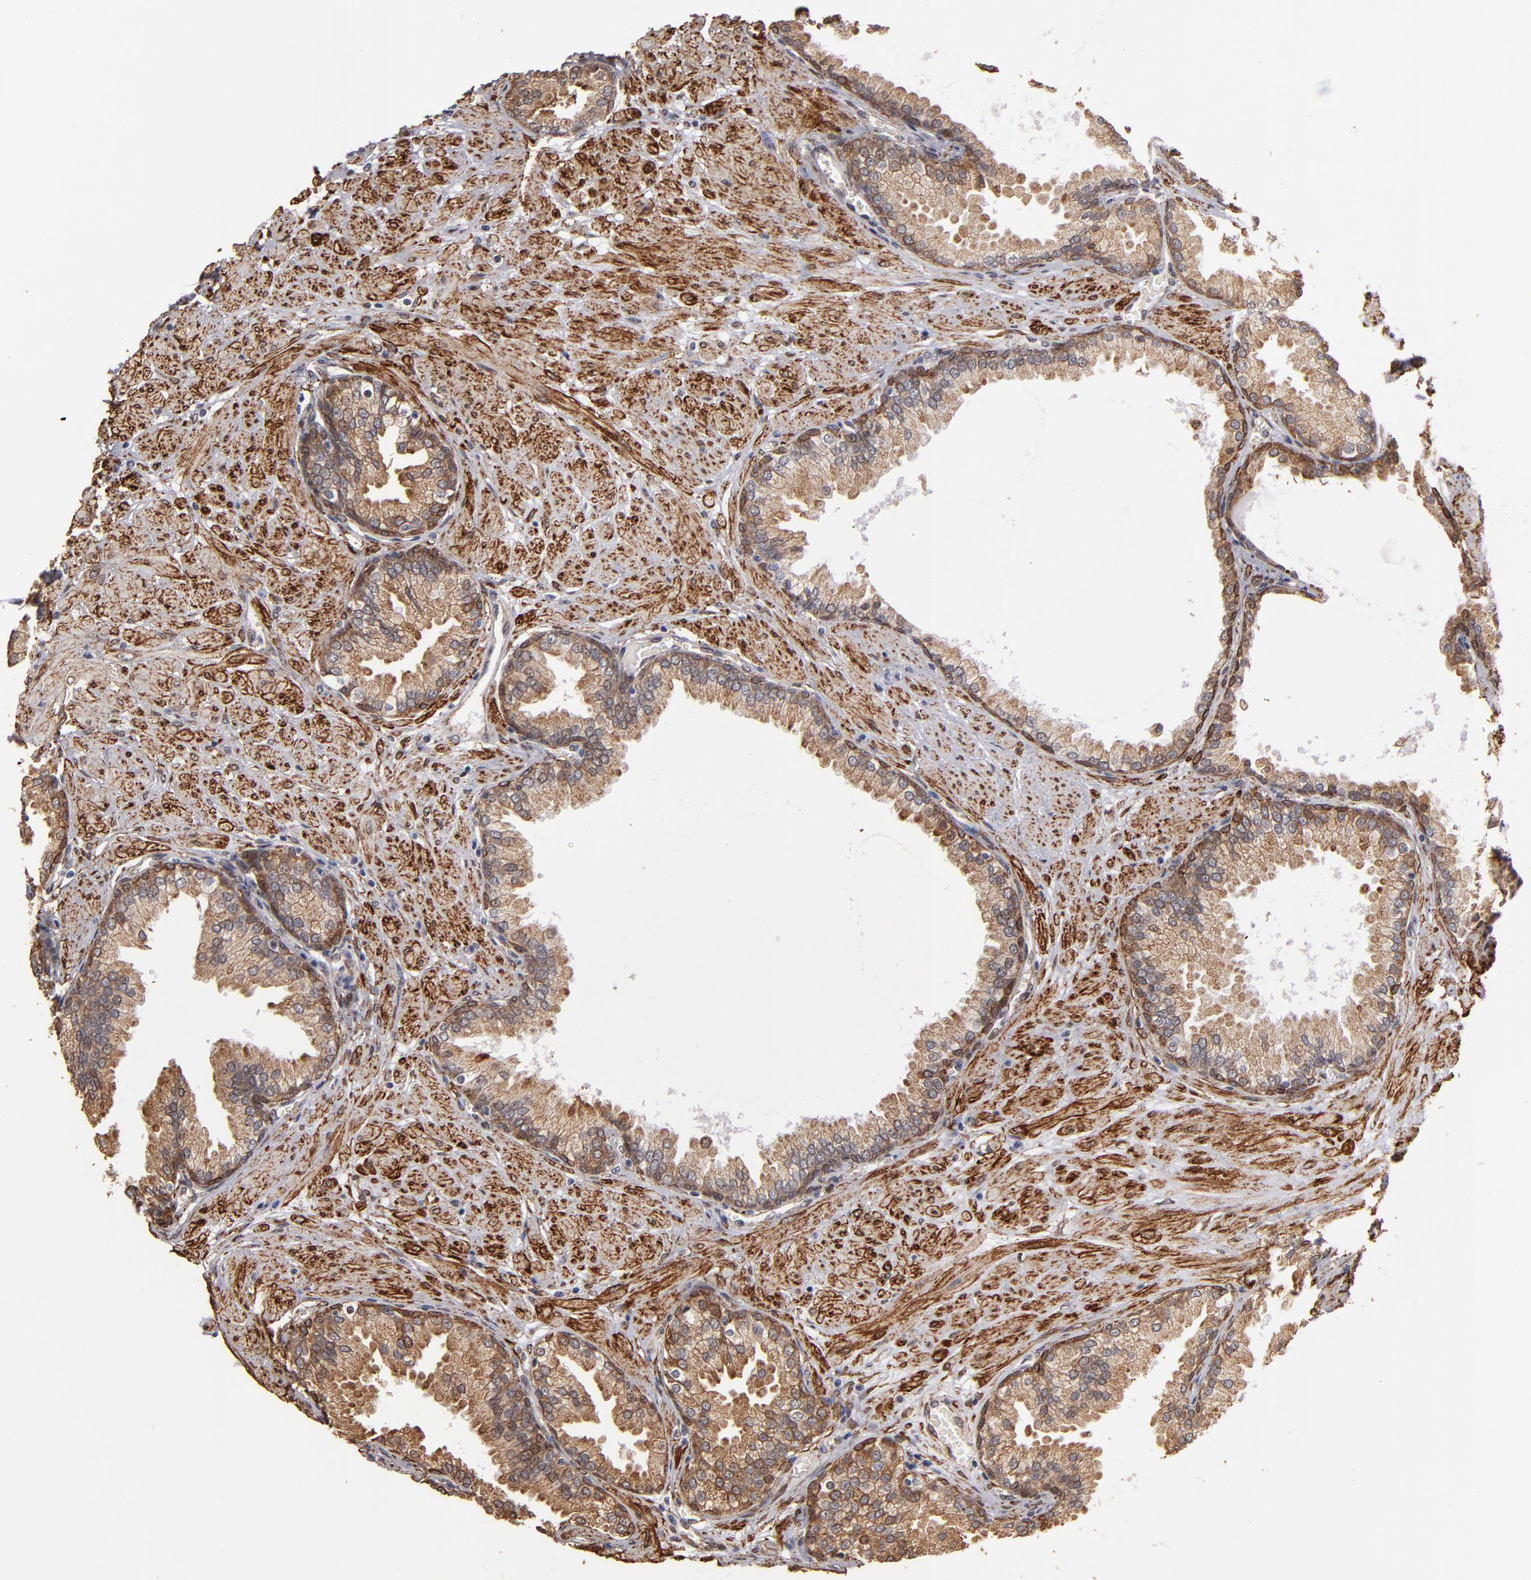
{"staining": {"intensity": "moderate", "quantity": "25%-75%", "location": "cytoplasmic/membranous"}, "tissue": "prostate", "cell_type": "Glandular cells", "image_type": "normal", "snomed": [{"axis": "morphology", "description": "Normal tissue, NOS"}, {"axis": "topography", "description": "Prostate"}], "caption": "High-magnification brightfield microscopy of normal prostate stained with DAB (3,3'-diaminobenzidine) (brown) and counterstained with hematoxylin (blue). glandular cells exhibit moderate cytoplasmic/membranous expression is seen in about25%-75% of cells. (DAB IHC with brightfield microscopy, high magnification).", "gene": "PGRMC1", "patient": {"sex": "male", "age": 51}}